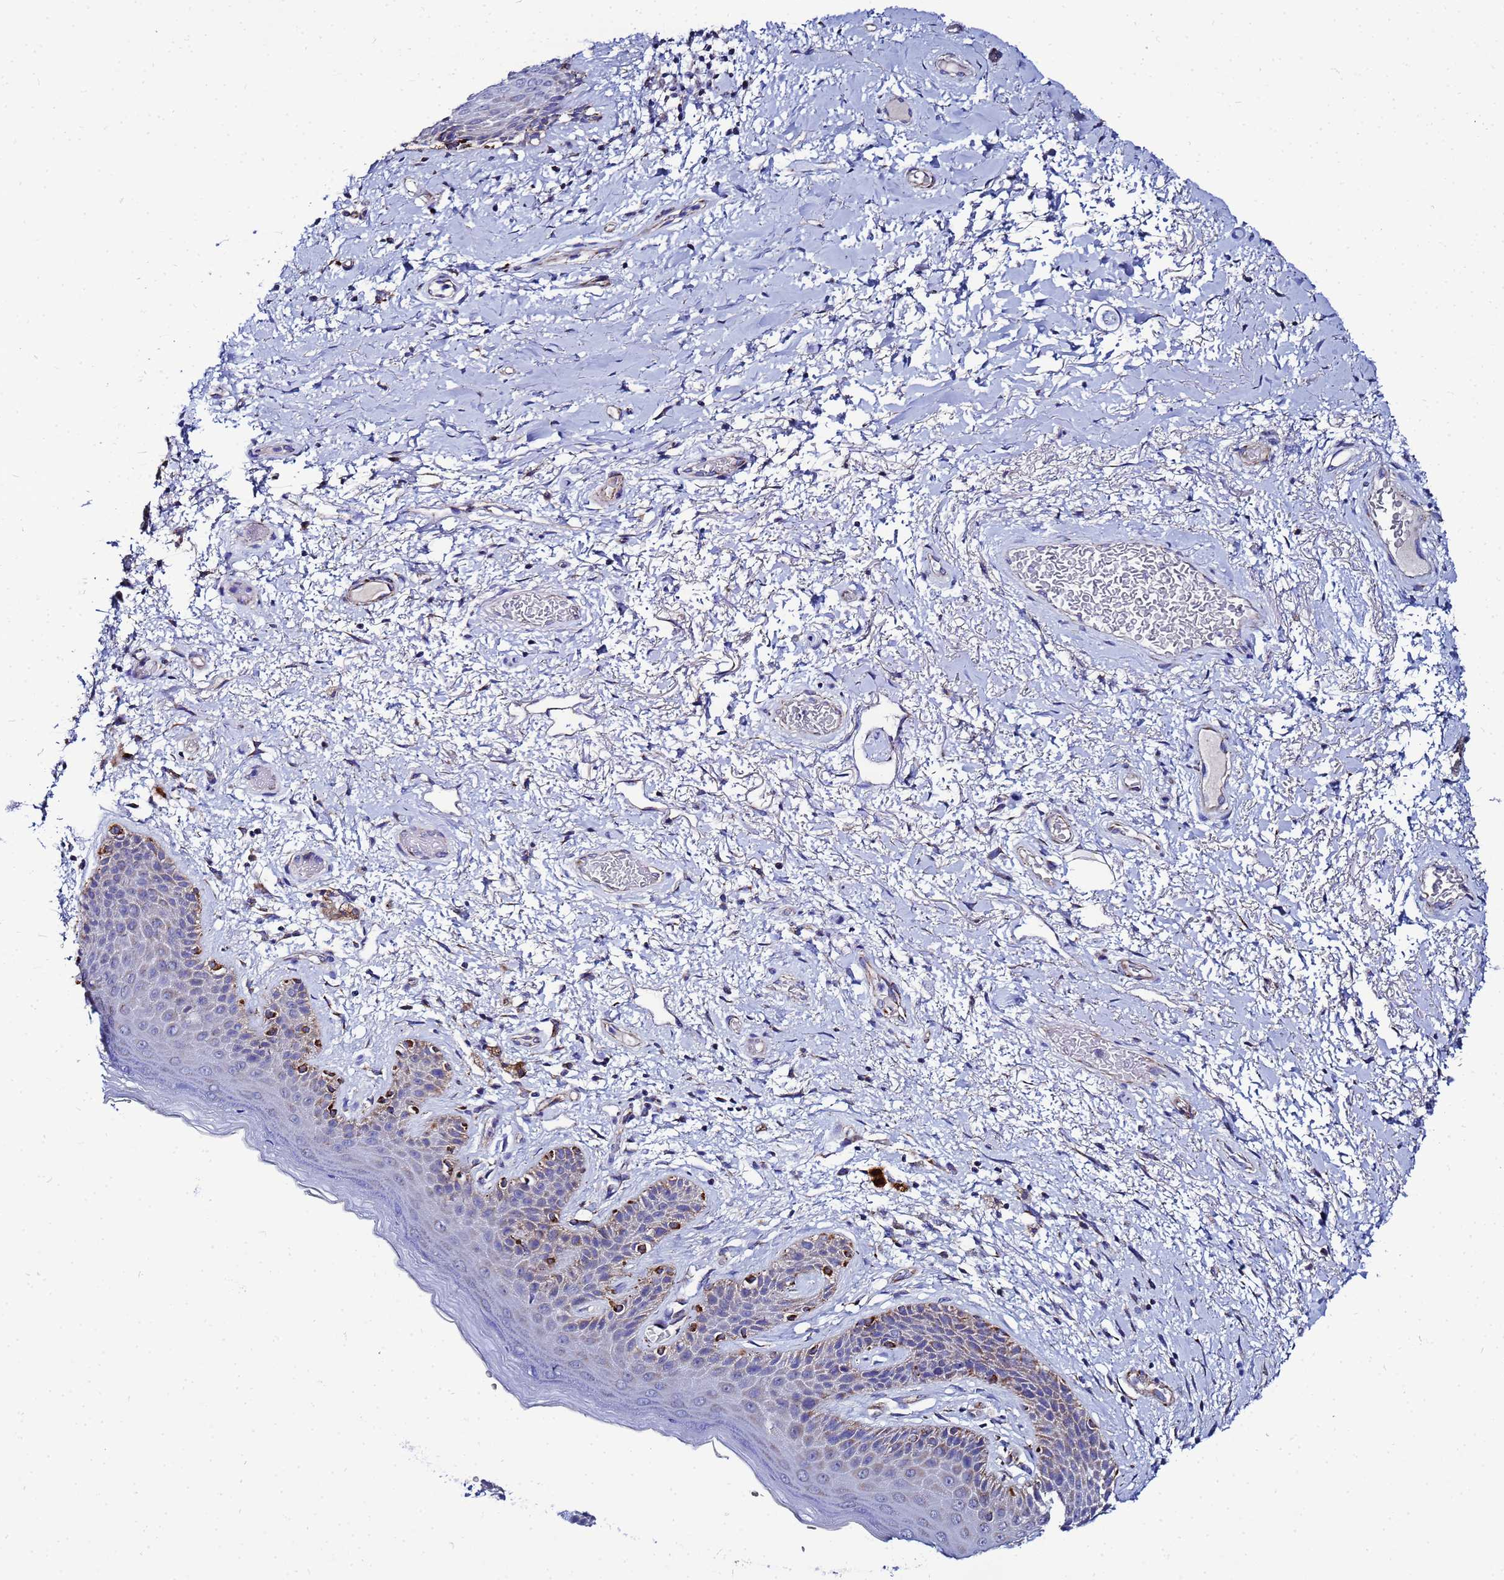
{"staining": {"intensity": "moderate", "quantity": "<25%", "location": "cytoplasmic/membranous"}, "tissue": "skin", "cell_type": "Epidermal cells", "image_type": "normal", "snomed": [{"axis": "morphology", "description": "Normal tissue, NOS"}, {"axis": "topography", "description": "Anal"}], "caption": "Immunohistochemical staining of normal skin displays moderate cytoplasmic/membranous protein expression in approximately <25% of epidermal cells.", "gene": "FAHD2A", "patient": {"sex": "female", "age": 46}}